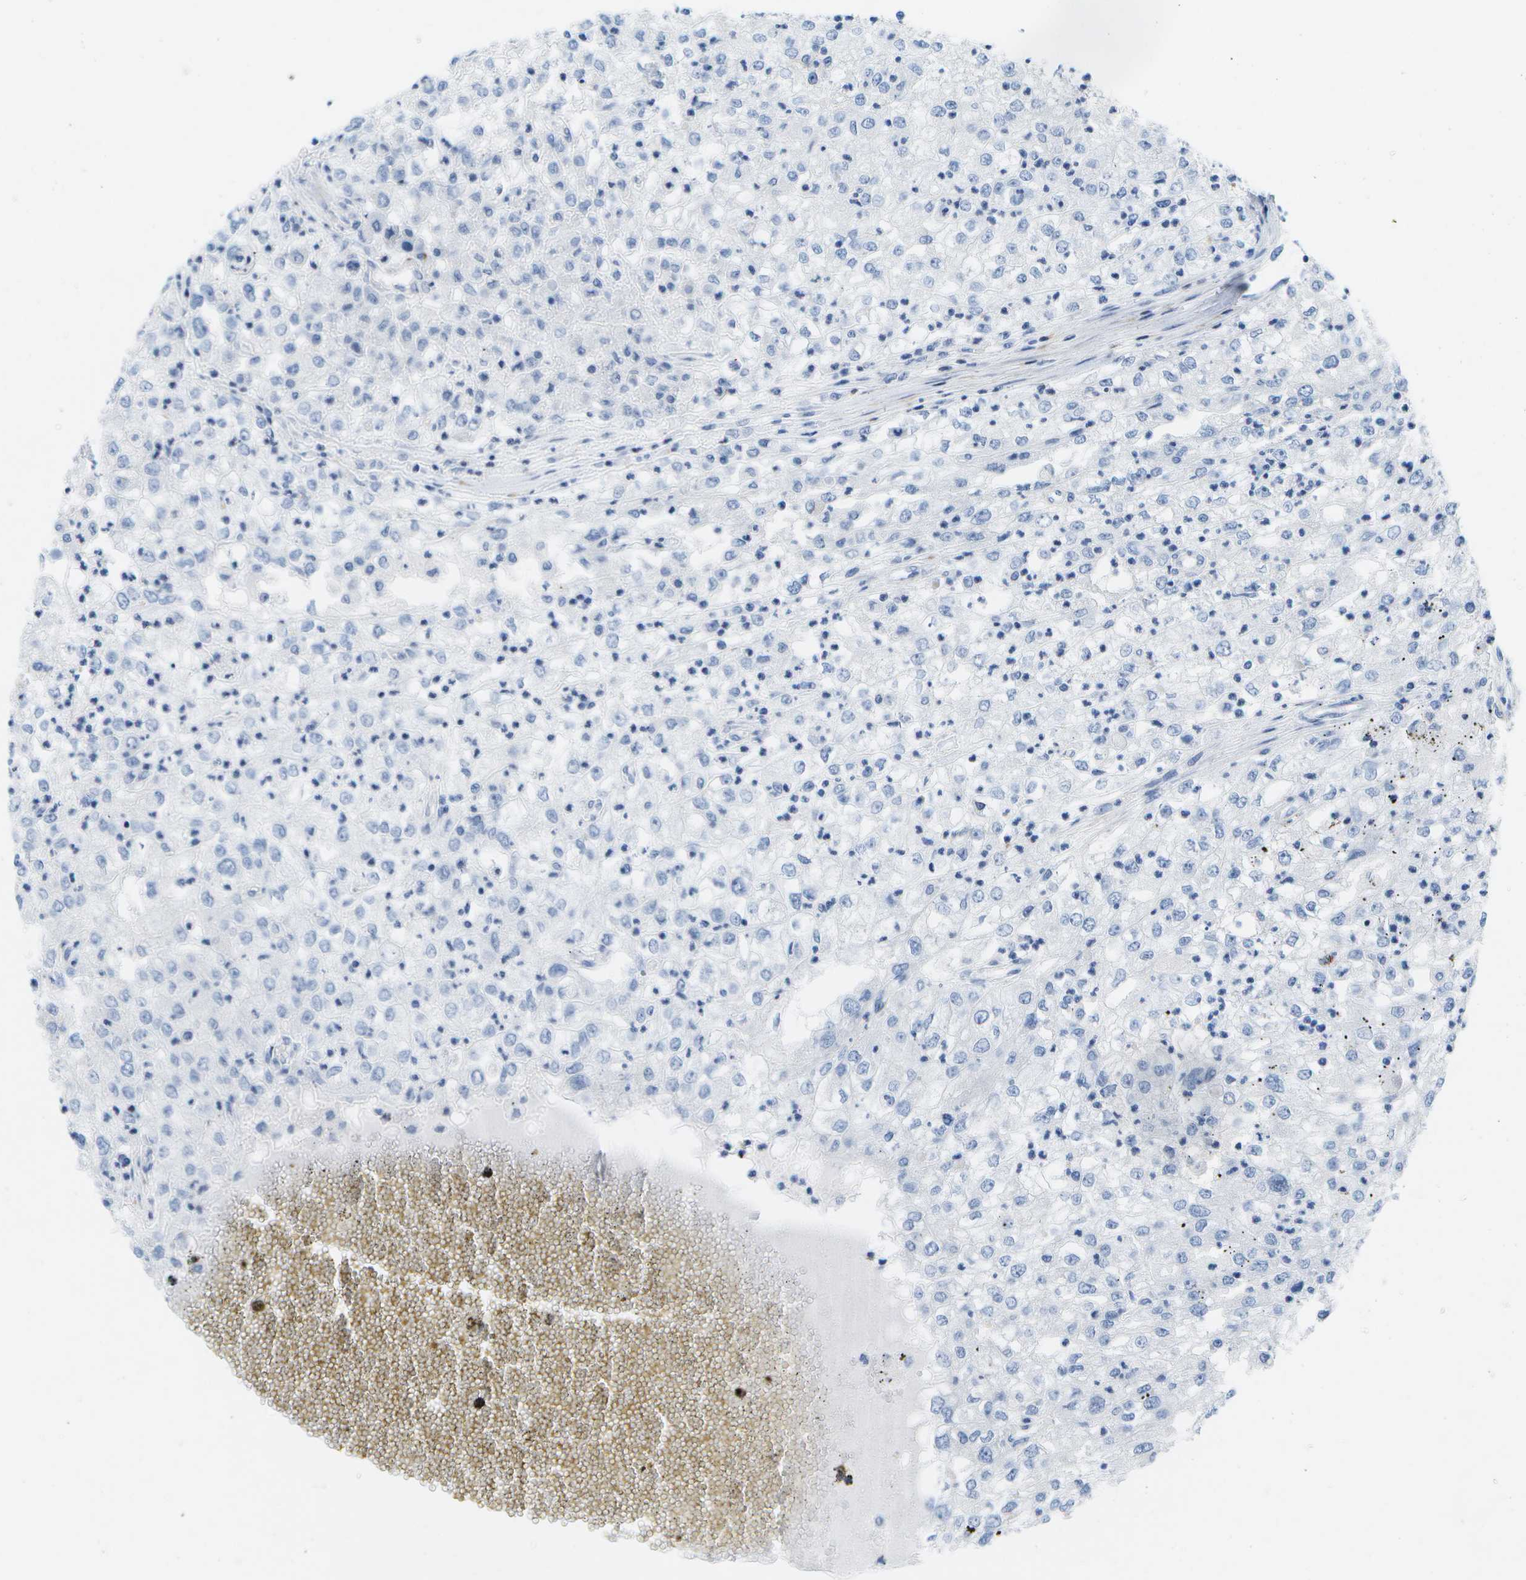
{"staining": {"intensity": "negative", "quantity": "none", "location": "none"}, "tissue": "renal cancer", "cell_type": "Tumor cells", "image_type": "cancer", "snomed": [{"axis": "morphology", "description": "Adenocarcinoma, NOS"}, {"axis": "topography", "description": "Kidney"}], "caption": "IHC image of neoplastic tissue: human renal adenocarcinoma stained with DAB (3,3'-diaminobenzidine) displays no significant protein expression in tumor cells.", "gene": "ADGRG6", "patient": {"sex": "female", "age": 54}}